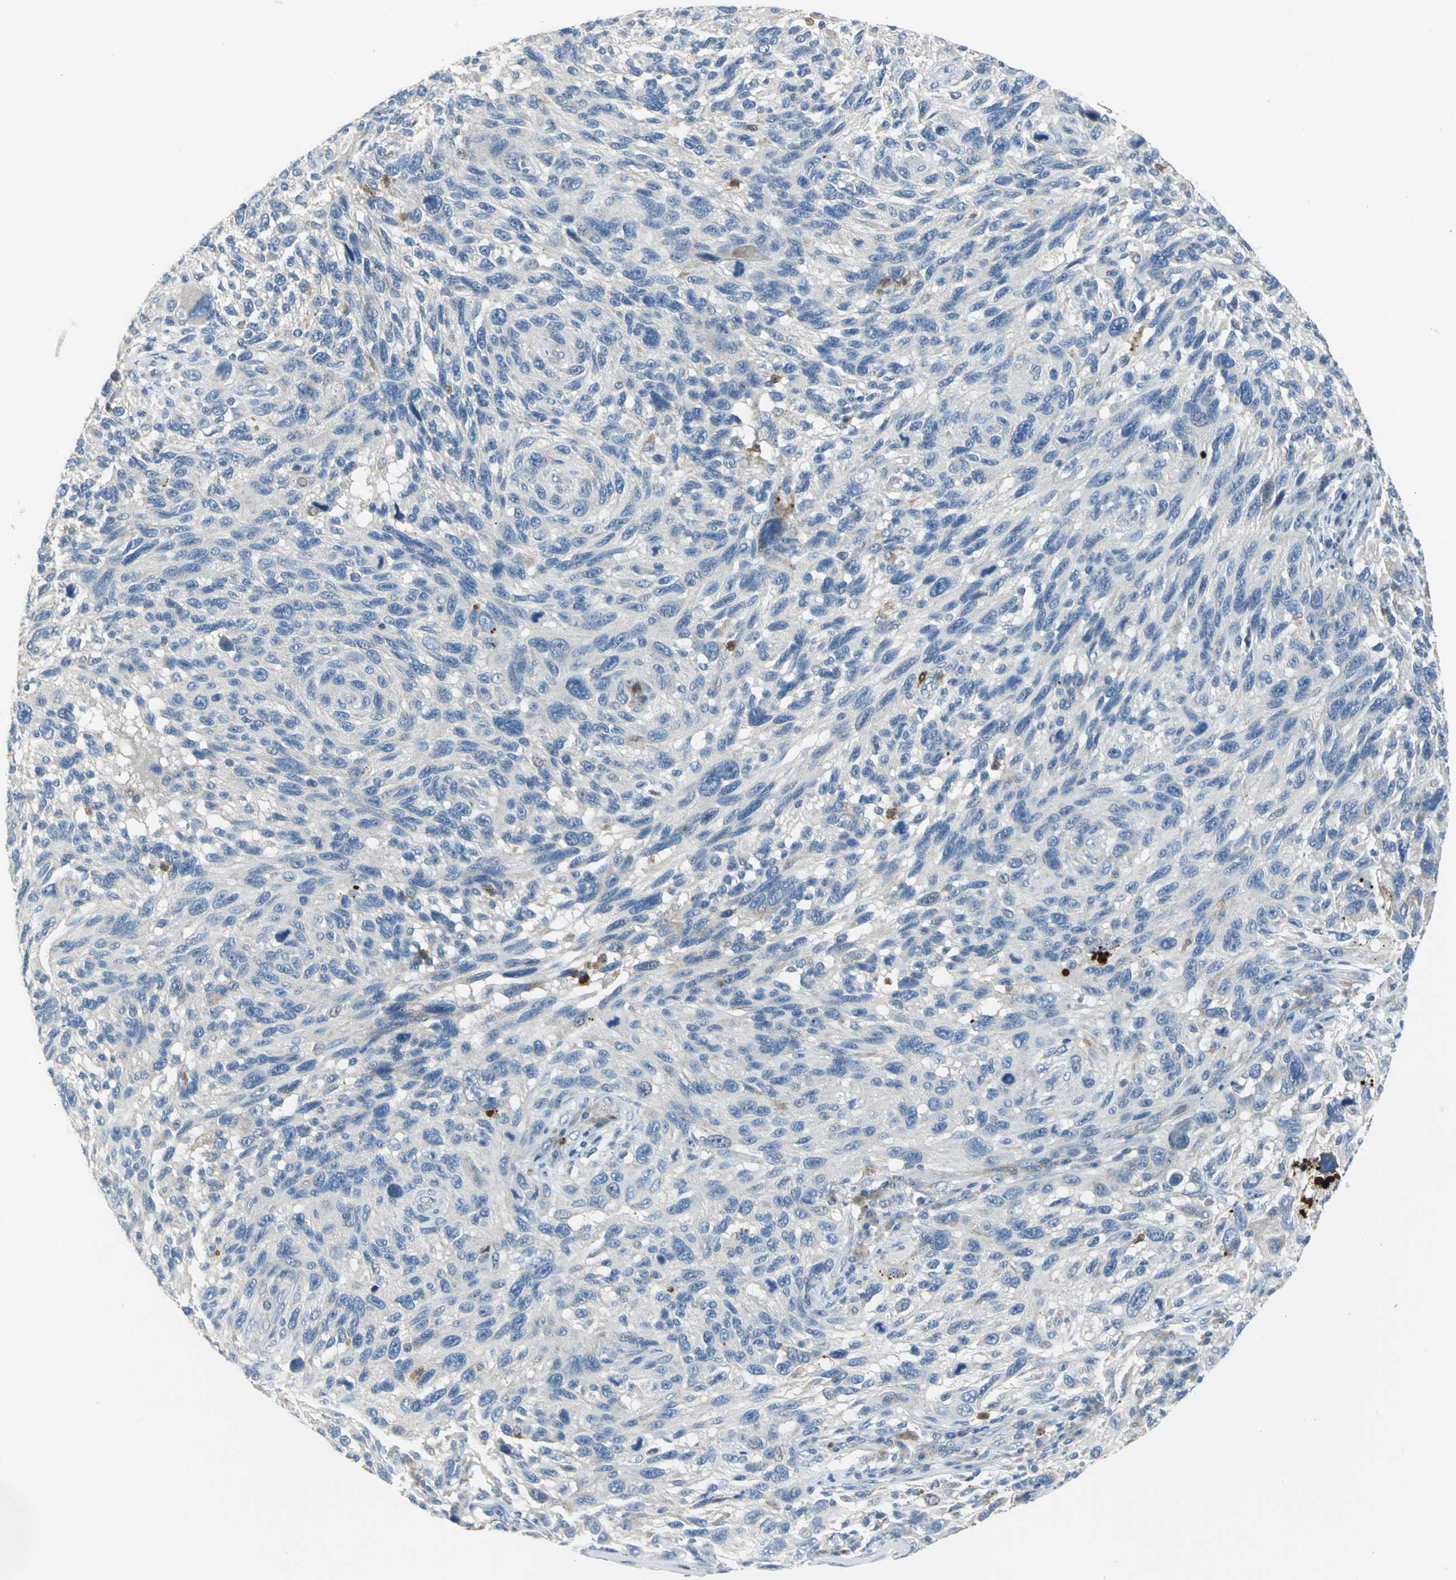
{"staining": {"intensity": "weak", "quantity": "<25%", "location": "cytoplasmic/membranous"}, "tissue": "melanoma", "cell_type": "Tumor cells", "image_type": "cancer", "snomed": [{"axis": "morphology", "description": "Malignant melanoma, NOS"}, {"axis": "topography", "description": "Skin"}], "caption": "Immunohistochemistry (IHC) of human melanoma exhibits no positivity in tumor cells.", "gene": "SPPL2B", "patient": {"sex": "male", "age": 53}}